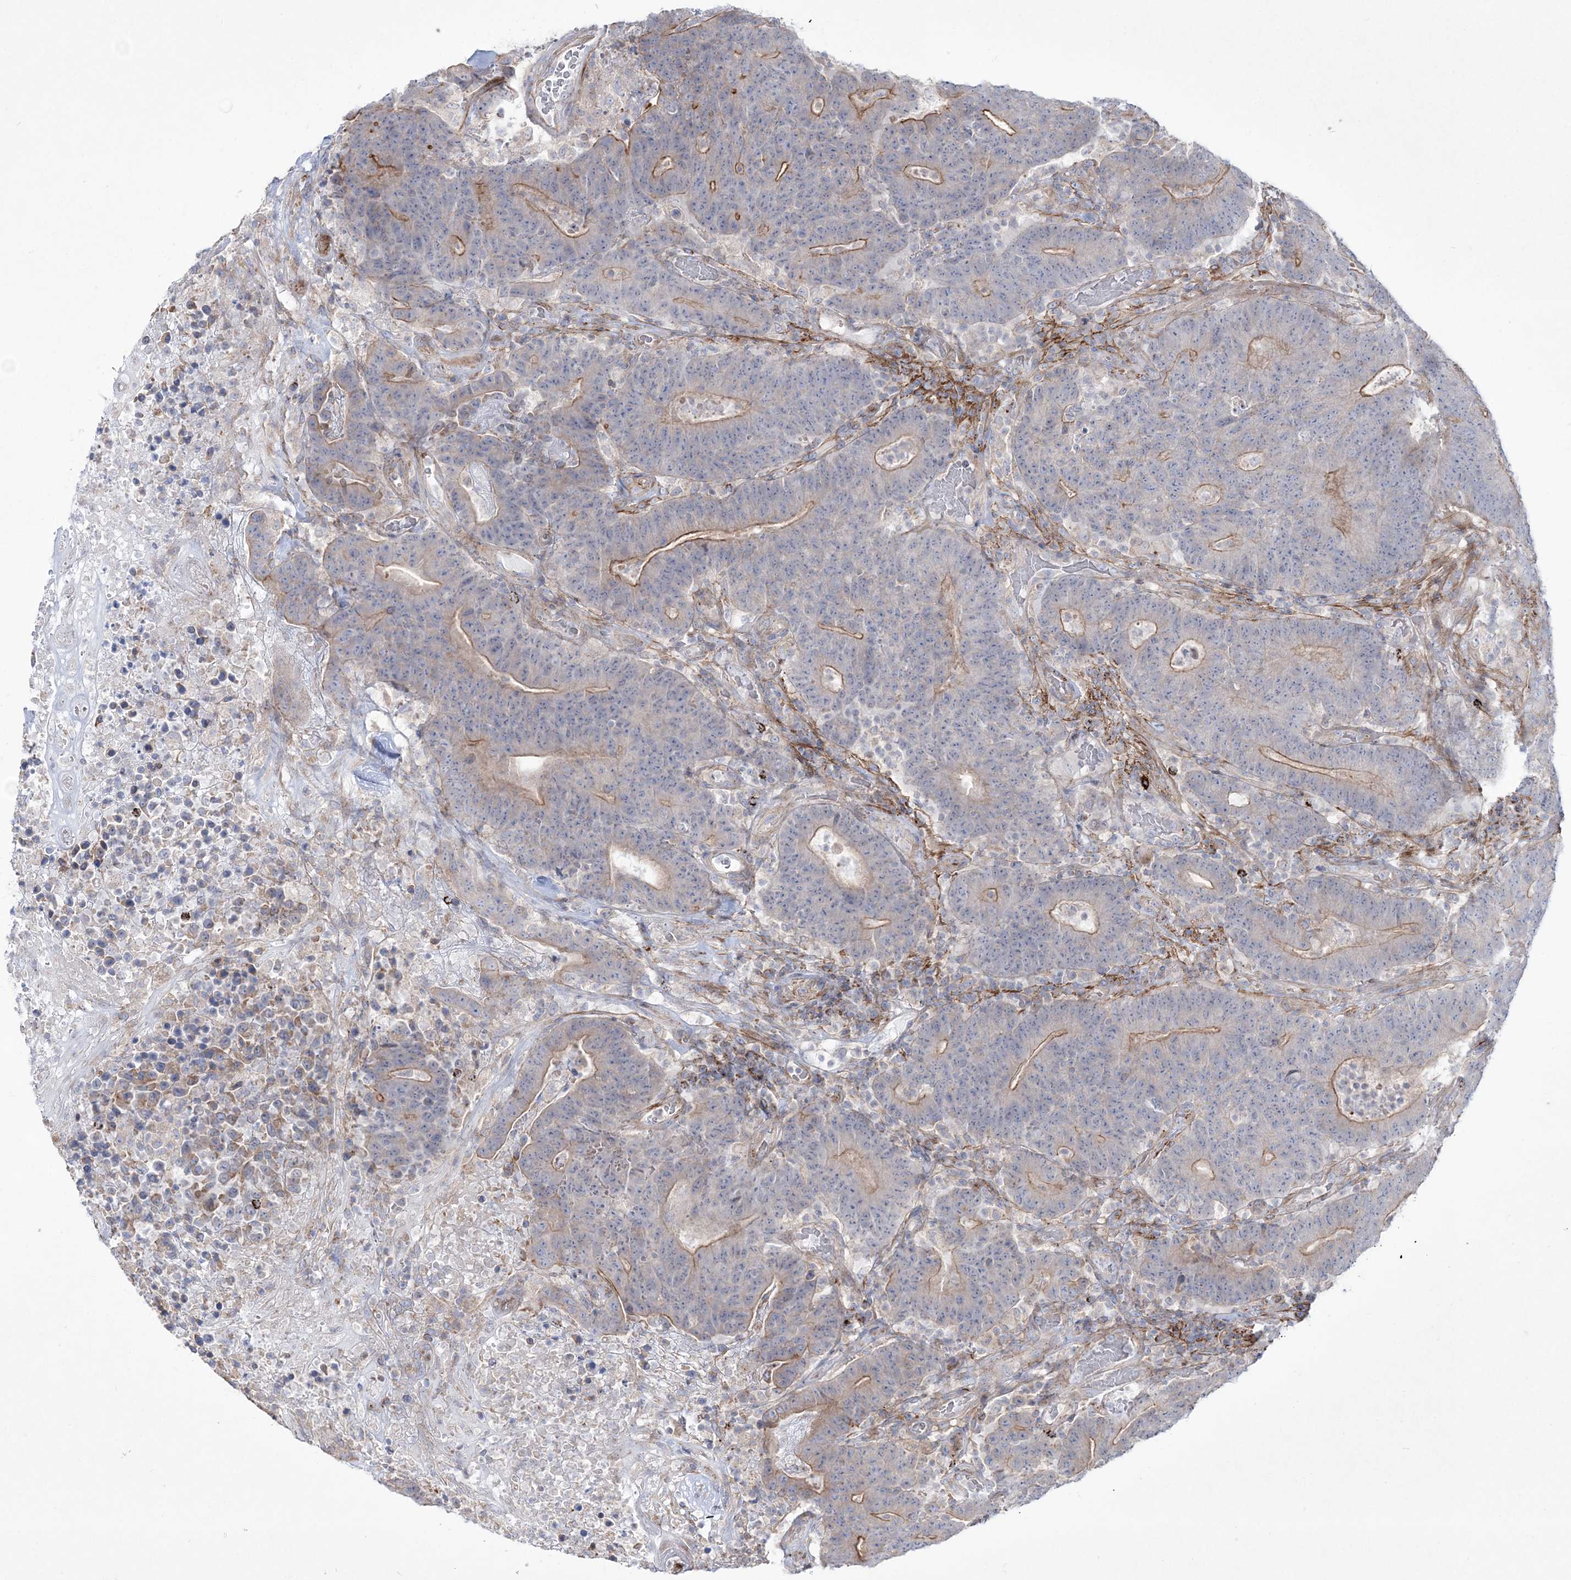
{"staining": {"intensity": "moderate", "quantity": "<25%", "location": "cytoplasmic/membranous"}, "tissue": "colorectal cancer", "cell_type": "Tumor cells", "image_type": "cancer", "snomed": [{"axis": "morphology", "description": "Normal tissue, NOS"}, {"axis": "morphology", "description": "Adenocarcinoma, NOS"}, {"axis": "topography", "description": "Colon"}], "caption": "Immunohistochemistry (IHC) micrograph of neoplastic tissue: adenocarcinoma (colorectal) stained using immunohistochemistry (IHC) demonstrates low levels of moderate protein expression localized specifically in the cytoplasmic/membranous of tumor cells, appearing as a cytoplasmic/membranous brown color.", "gene": "RICTOR", "patient": {"sex": "female", "age": 75}}